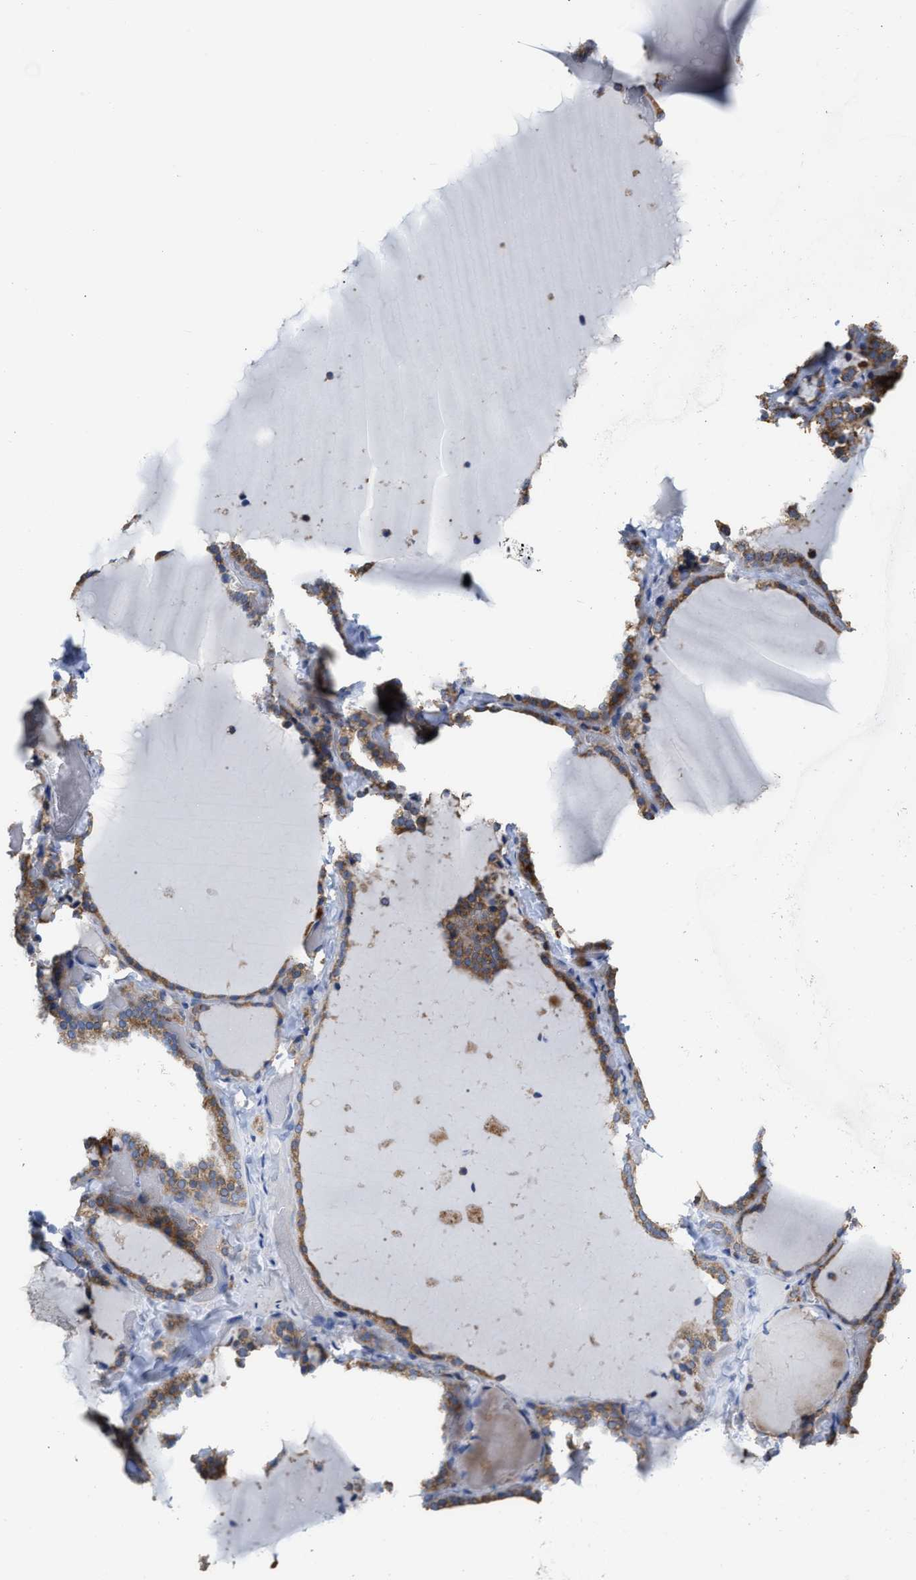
{"staining": {"intensity": "moderate", "quantity": ">75%", "location": "cytoplasmic/membranous"}, "tissue": "thyroid gland", "cell_type": "Glandular cells", "image_type": "normal", "snomed": [{"axis": "morphology", "description": "Normal tissue, NOS"}, {"axis": "topography", "description": "Thyroid gland"}], "caption": "DAB immunohistochemical staining of benign human thyroid gland exhibits moderate cytoplasmic/membranous protein positivity in about >75% of glandular cells.", "gene": "AK2", "patient": {"sex": "female", "age": 22}}